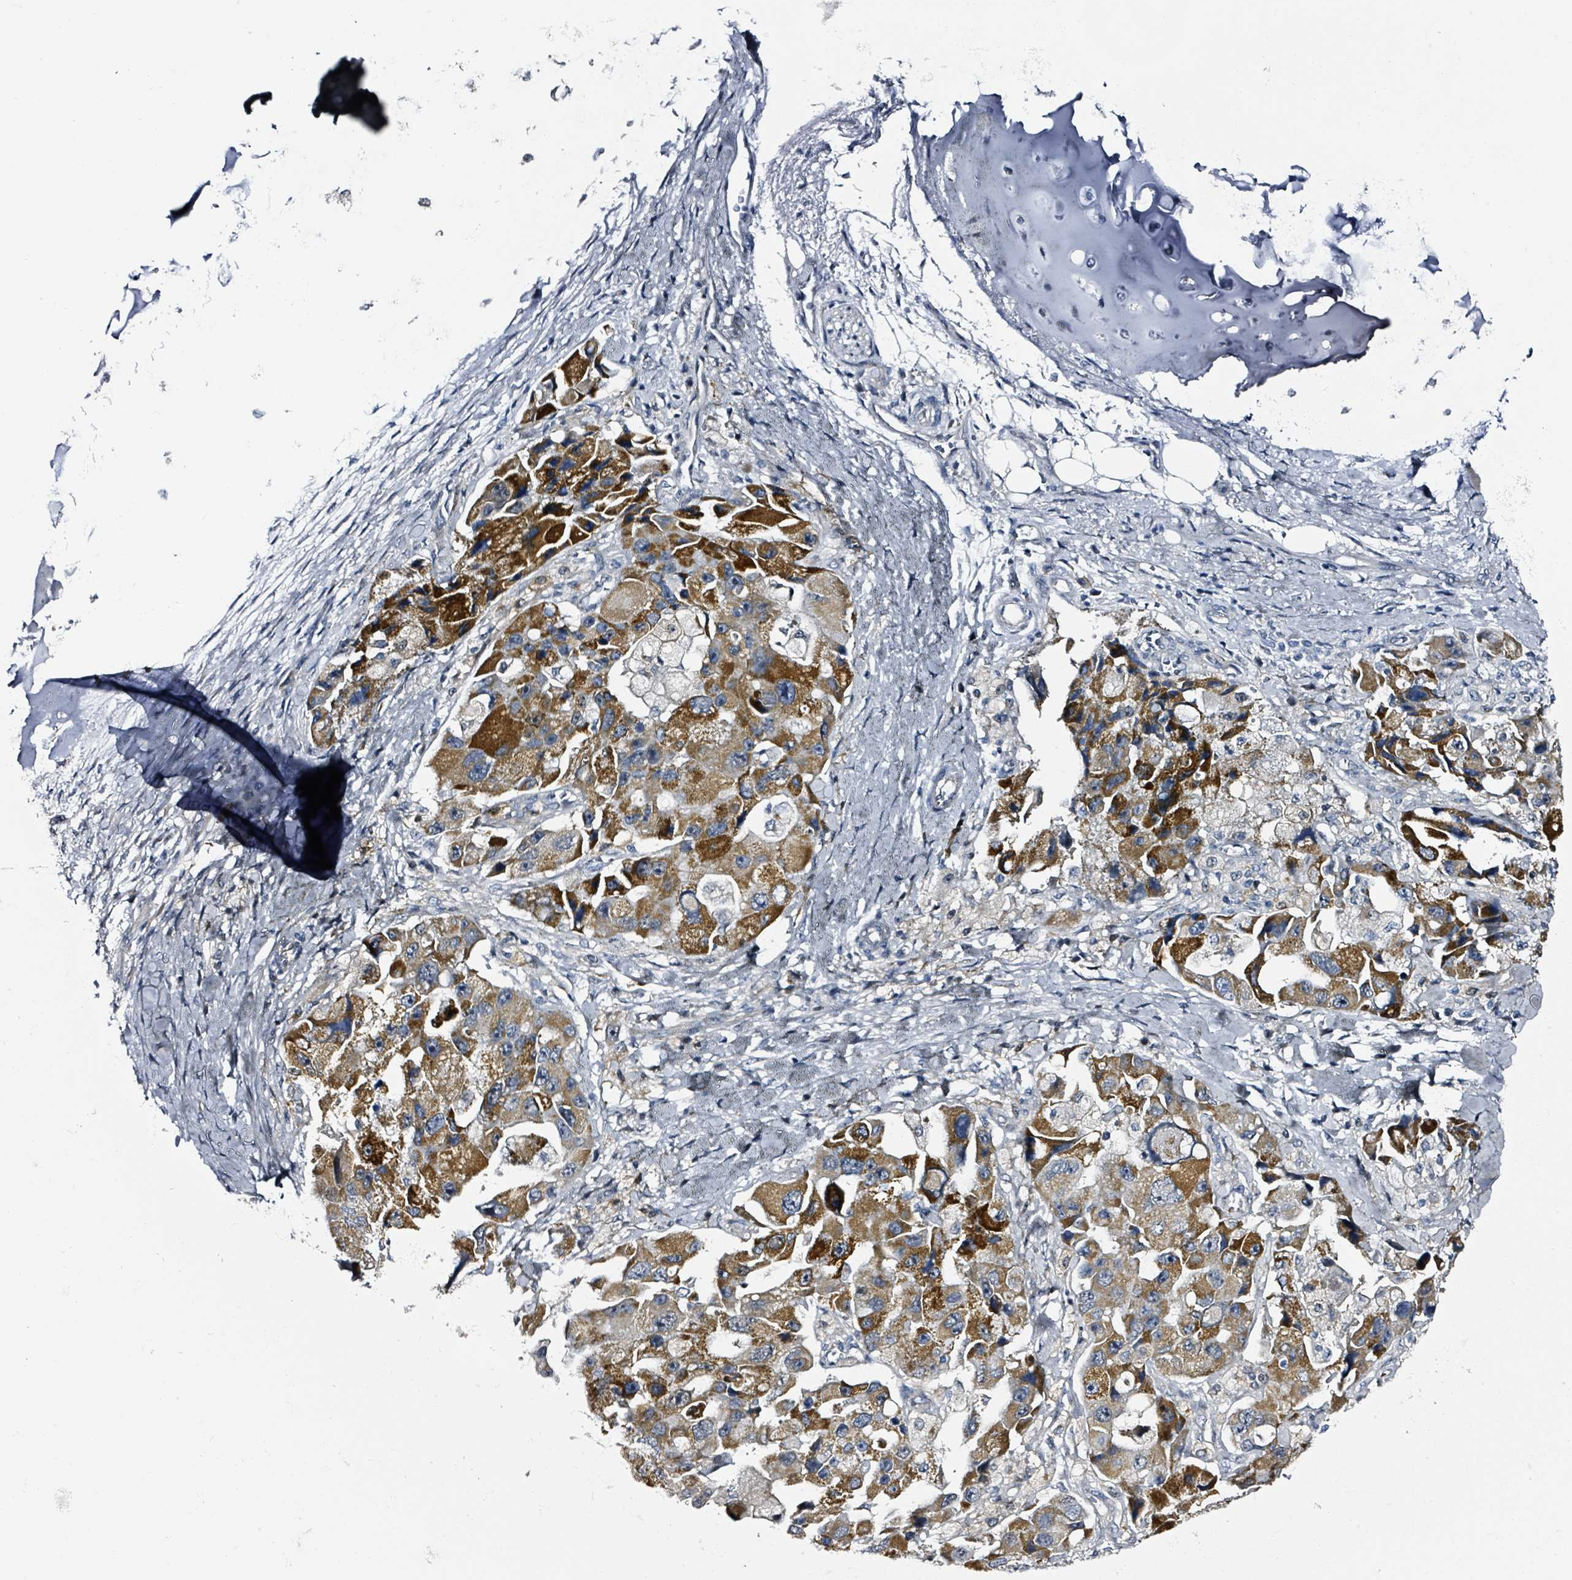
{"staining": {"intensity": "strong", "quantity": ">75%", "location": "cytoplasmic/membranous"}, "tissue": "lung cancer", "cell_type": "Tumor cells", "image_type": "cancer", "snomed": [{"axis": "morphology", "description": "Adenocarcinoma, NOS"}, {"axis": "topography", "description": "Lung"}], "caption": "Brown immunohistochemical staining in human lung cancer shows strong cytoplasmic/membranous expression in approximately >75% of tumor cells.", "gene": "B3GAT3", "patient": {"sex": "female", "age": 54}}